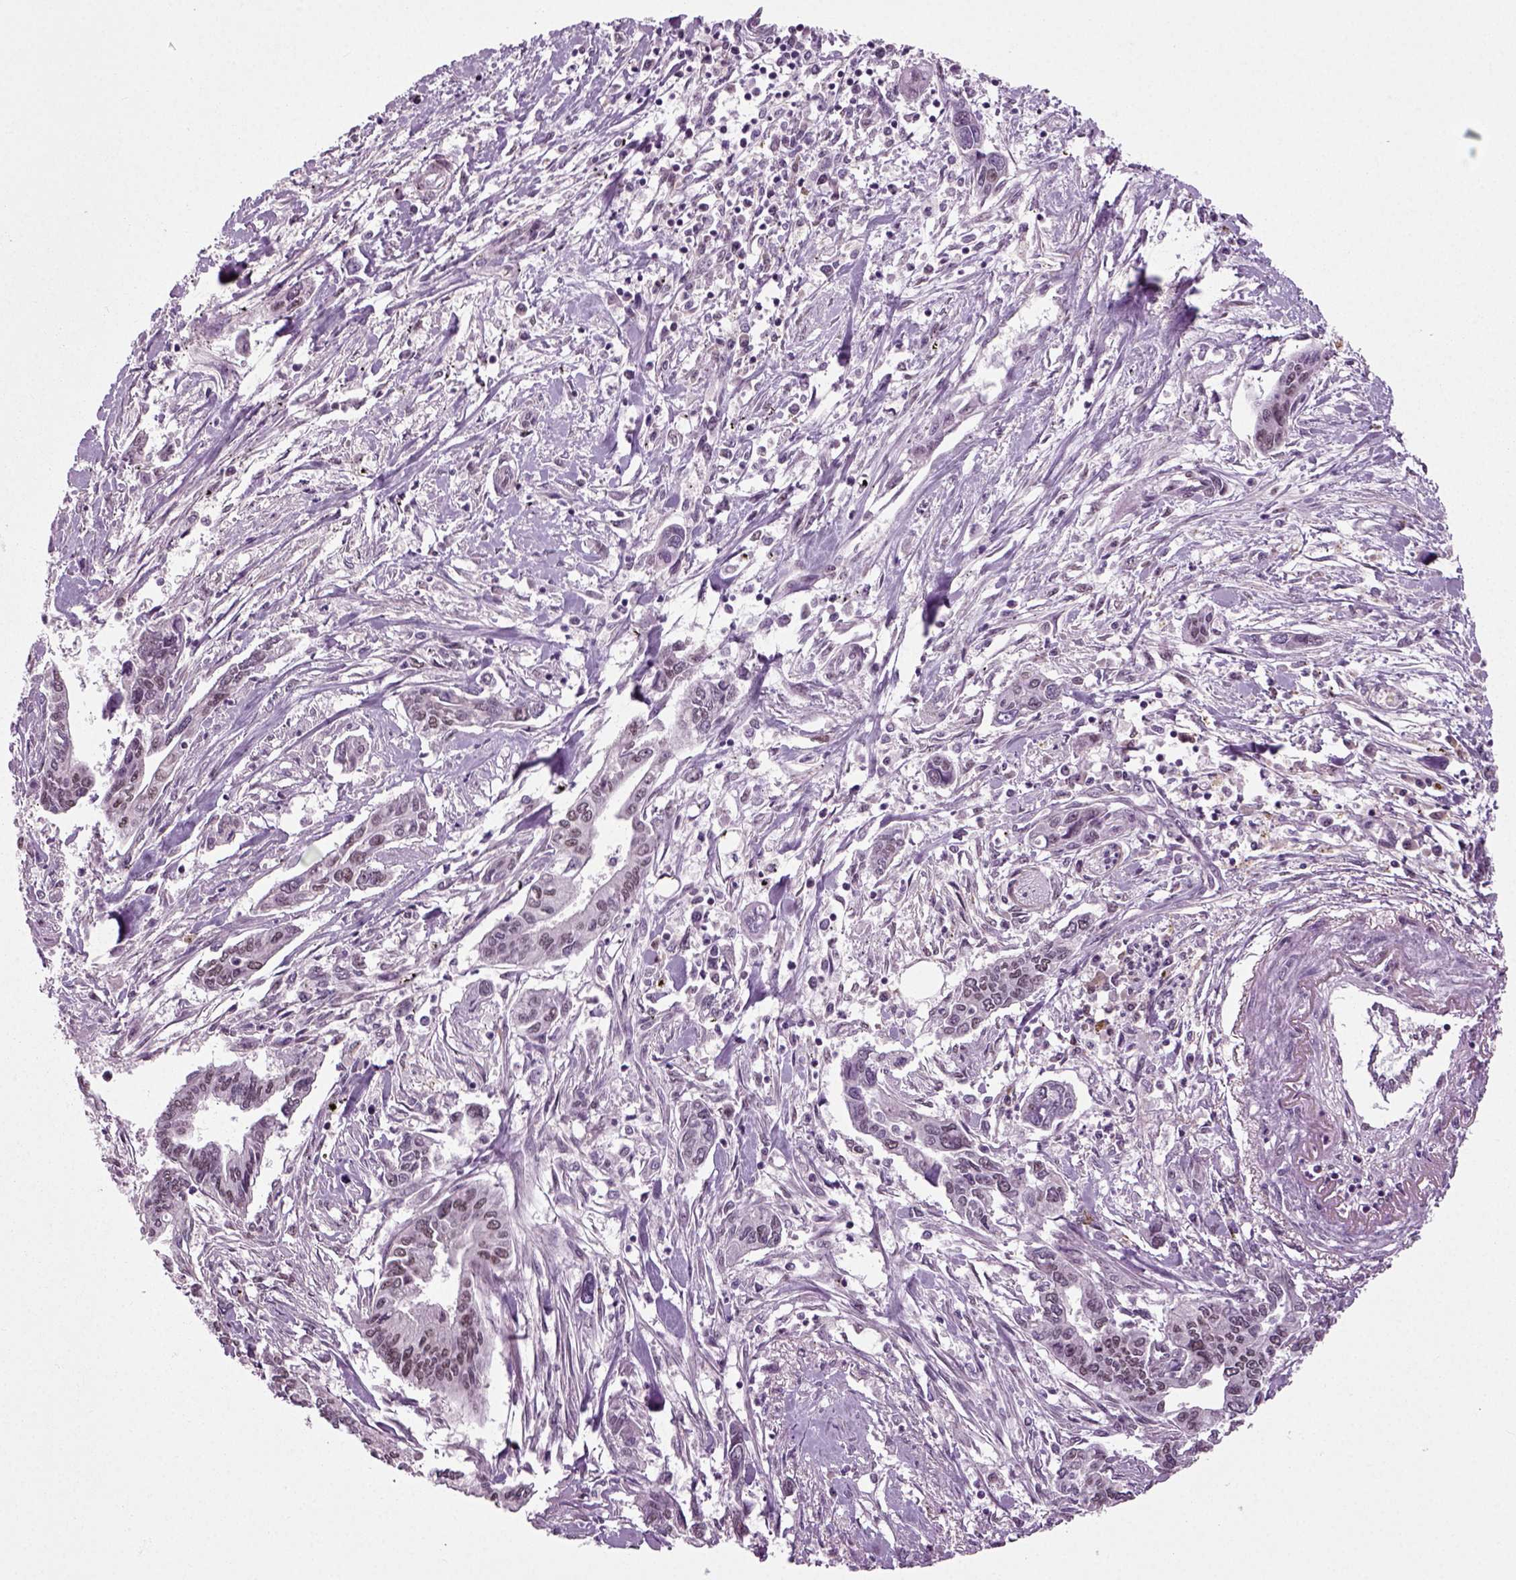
{"staining": {"intensity": "moderate", "quantity": "<25%", "location": "nuclear"}, "tissue": "pancreatic cancer", "cell_type": "Tumor cells", "image_type": "cancer", "snomed": [{"axis": "morphology", "description": "Adenocarcinoma, NOS"}, {"axis": "topography", "description": "Pancreas"}], "caption": "A high-resolution histopathology image shows immunohistochemistry staining of pancreatic cancer, which exhibits moderate nuclear staining in approximately <25% of tumor cells. (DAB (3,3'-diaminobenzidine) IHC with brightfield microscopy, high magnification).", "gene": "RCOR3", "patient": {"sex": "male", "age": 60}}